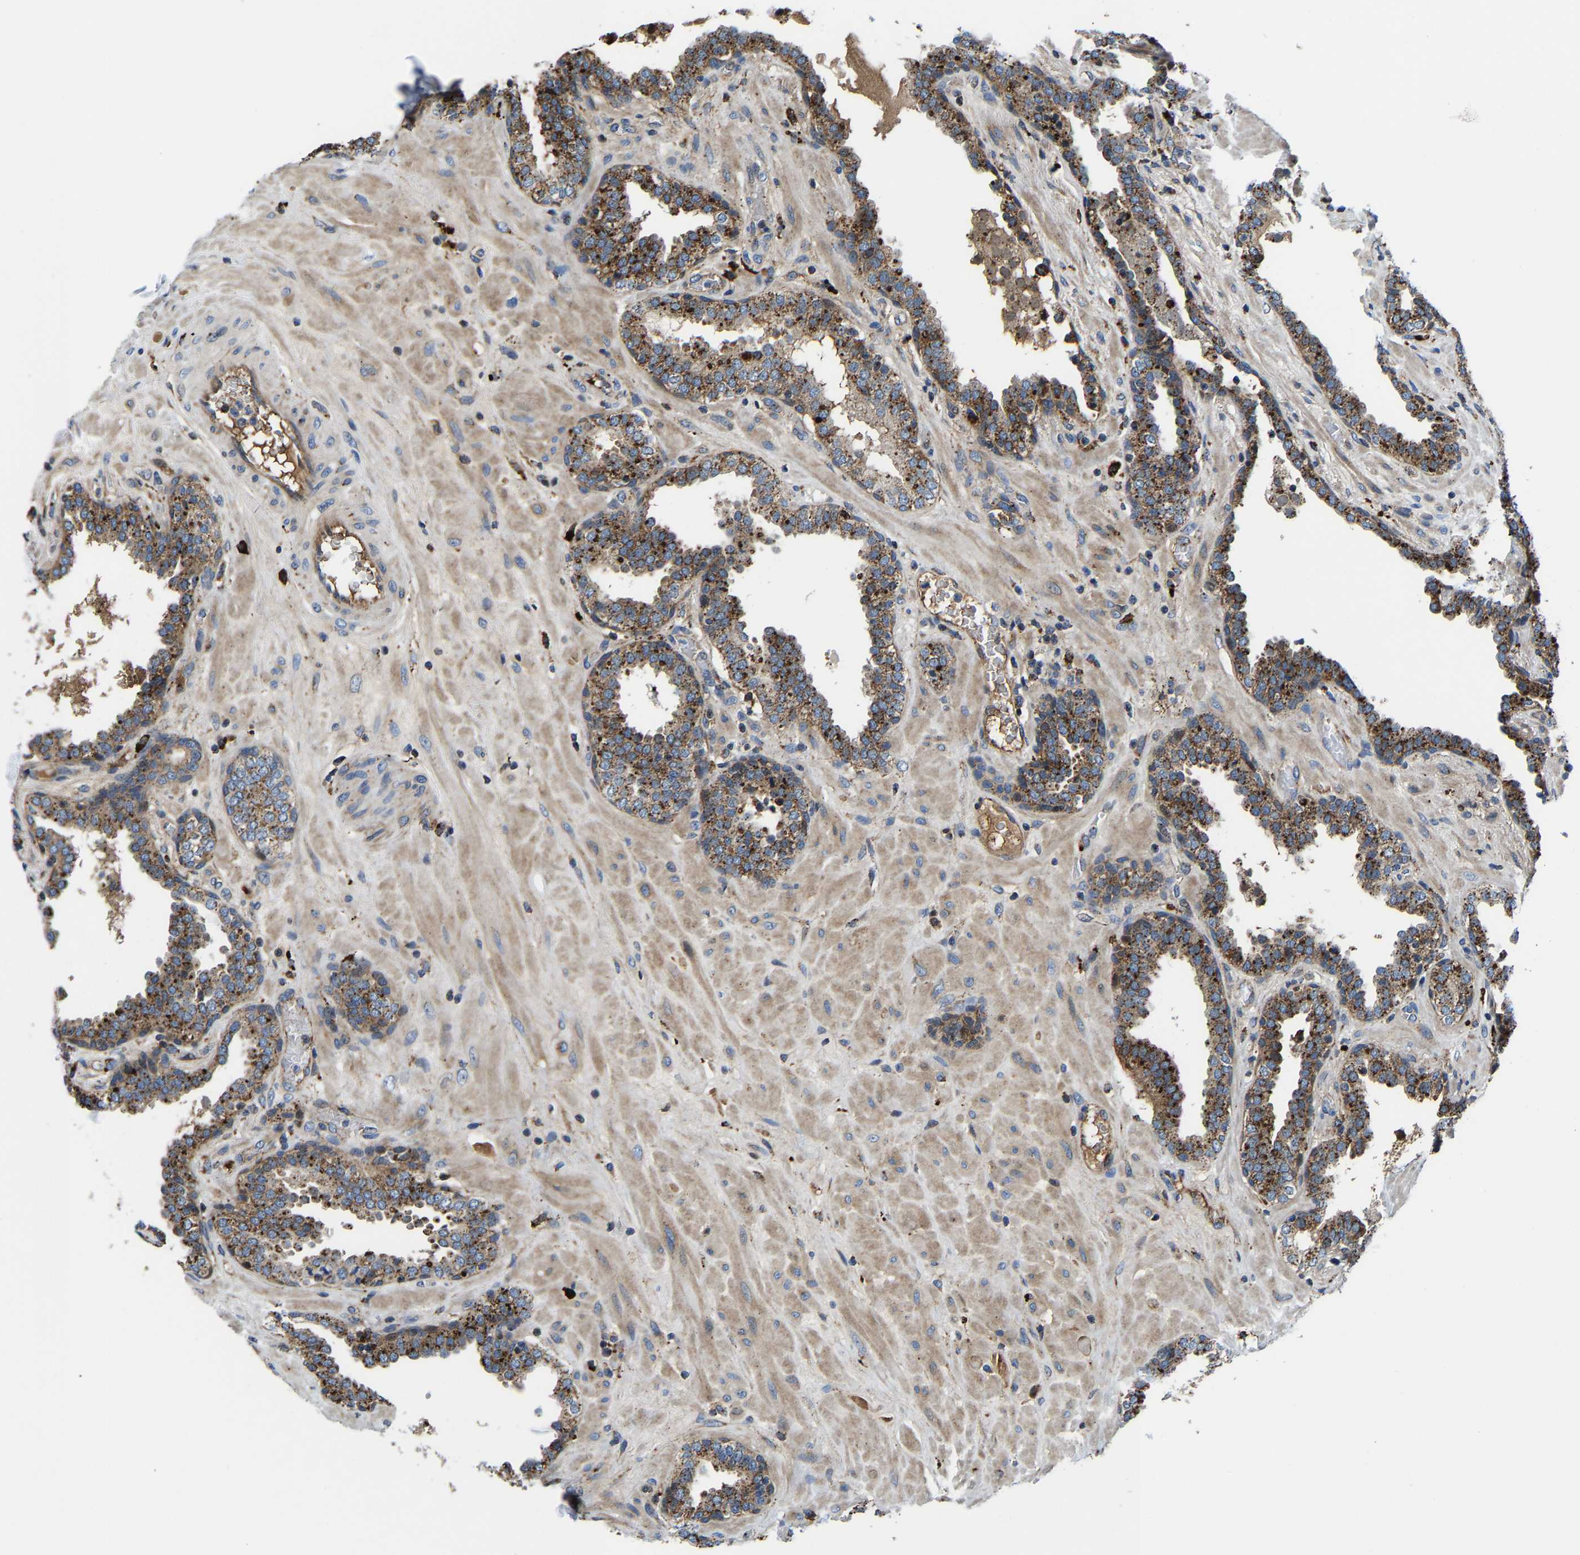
{"staining": {"intensity": "moderate", "quantity": ">75%", "location": "cytoplasmic/membranous"}, "tissue": "prostate", "cell_type": "Glandular cells", "image_type": "normal", "snomed": [{"axis": "morphology", "description": "Normal tissue, NOS"}, {"axis": "topography", "description": "Prostate"}], "caption": "Immunohistochemistry (IHC) (DAB) staining of unremarkable human prostate exhibits moderate cytoplasmic/membranous protein staining in approximately >75% of glandular cells.", "gene": "DPP7", "patient": {"sex": "male", "age": 51}}